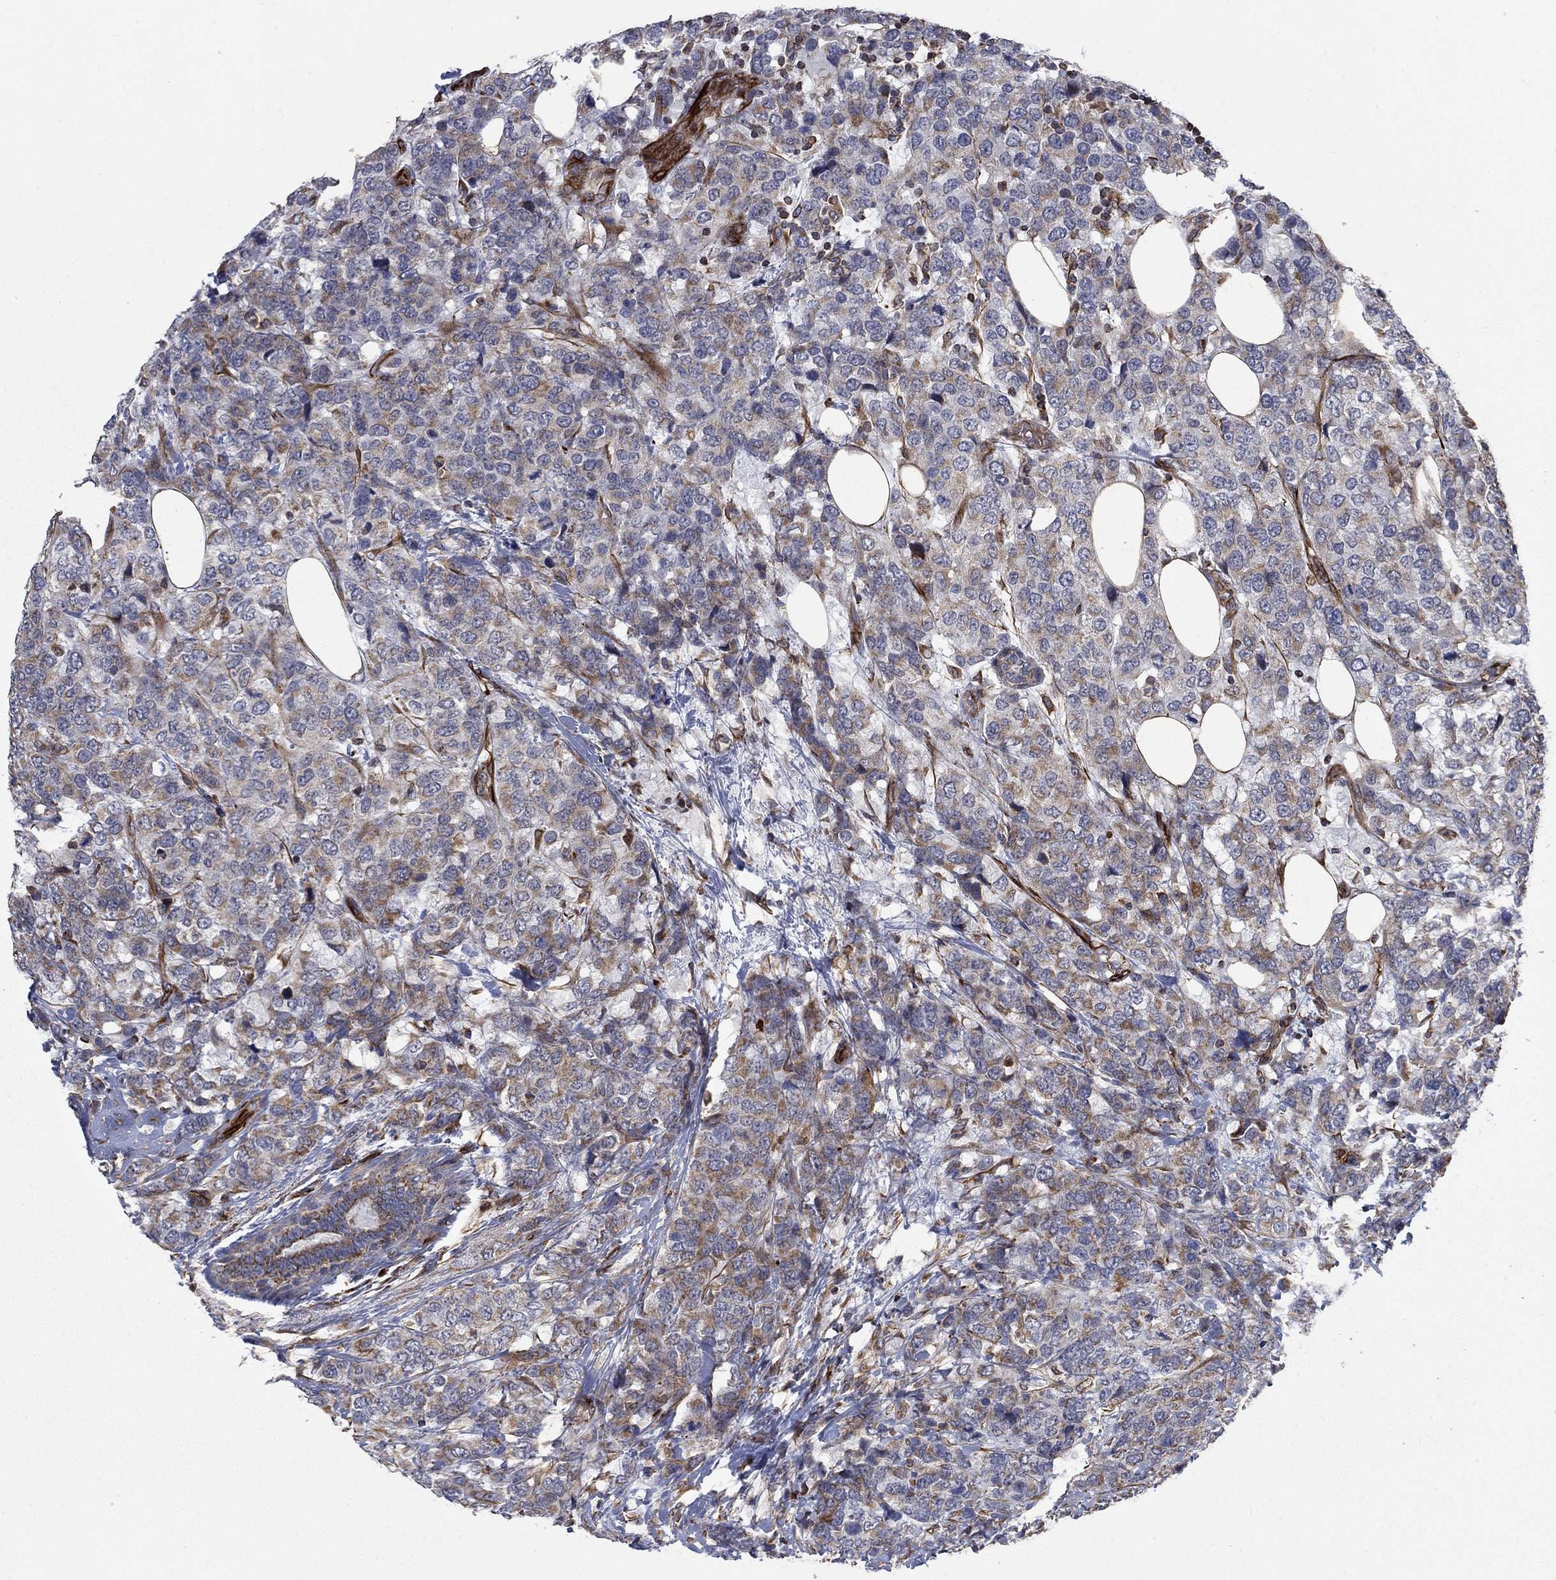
{"staining": {"intensity": "moderate", "quantity": "<25%", "location": "cytoplasmic/membranous"}, "tissue": "breast cancer", "cell_type": "Tumor cells", "image_type": "cancer", "snomed": [{"axis": "morphology", "description": "Lobular carcinoma"}, {"axis": "topography", "description": "Breast"}], "caption": "Protein expression analysis of breast lobular carcinoma demonstrates moderate cytoplasmic/membranous staining in about <25% of tumor cells.", "gene": "NDUFC1", "patient": {"sex": "female", "age": 59}}